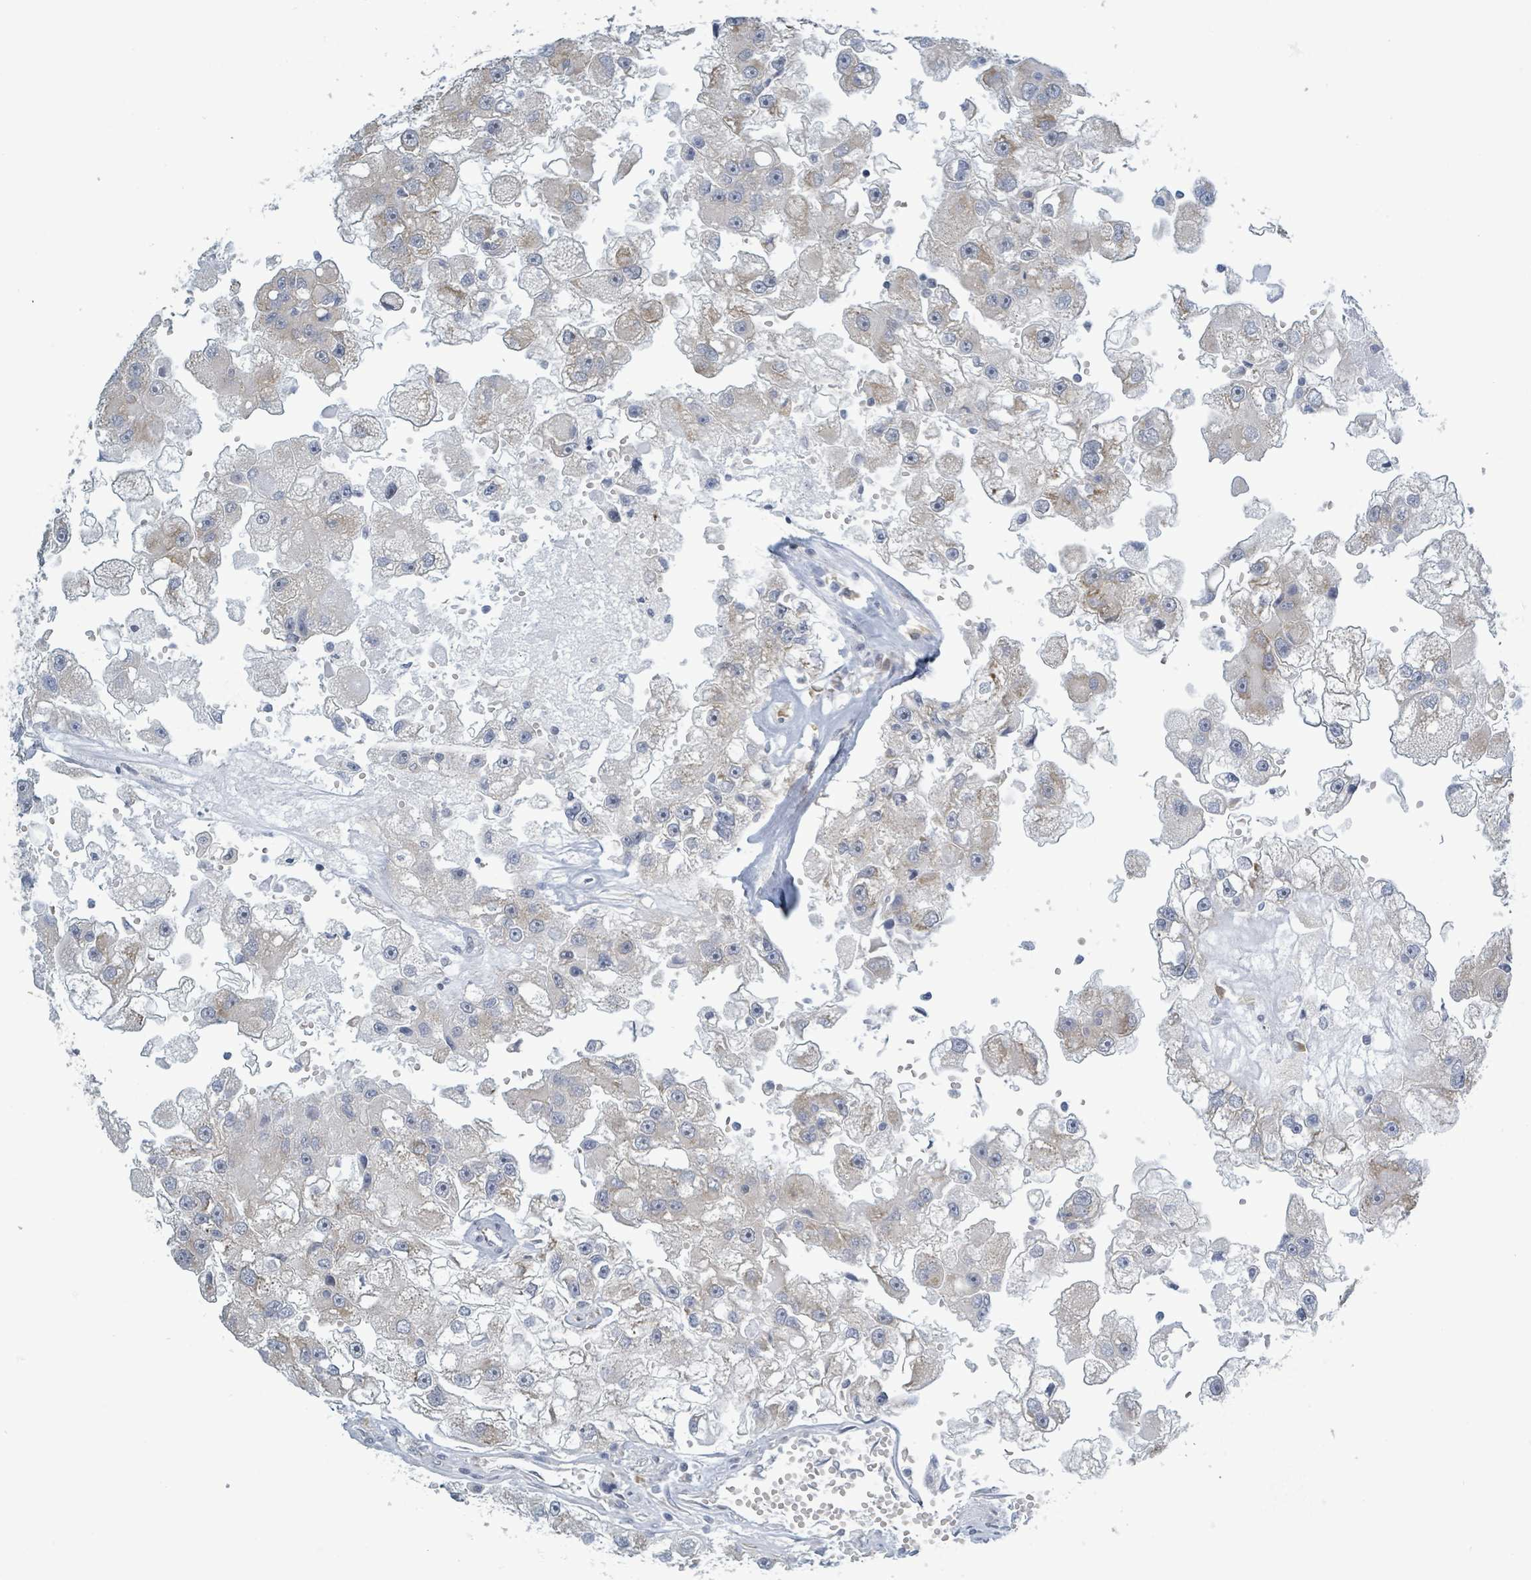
{"staining": {"intensity": "weak", "quantity": "<25%", "location": "cytoplasmic/membranous"}, "tissue": "renal cancer", "cell_type": "Tumor cells", "image_type": "cancer", "snomed": [{"axis": "morphology", "description": "Adenocarcinoma, NOS"}, {"axis": "topography", "description": "Kidney"}], "caption": "High power microscopy photomicrograph of an immunohistochemistry (IHC) histopathology image of renal adenocarcinoma, revealing no significant staining in tumor cells. (DAB immunohistochemistry visualized using brightfield microscopy, high magnification).", "gene": "RPL32", "patient": {"sex": "male", "age": 63}}